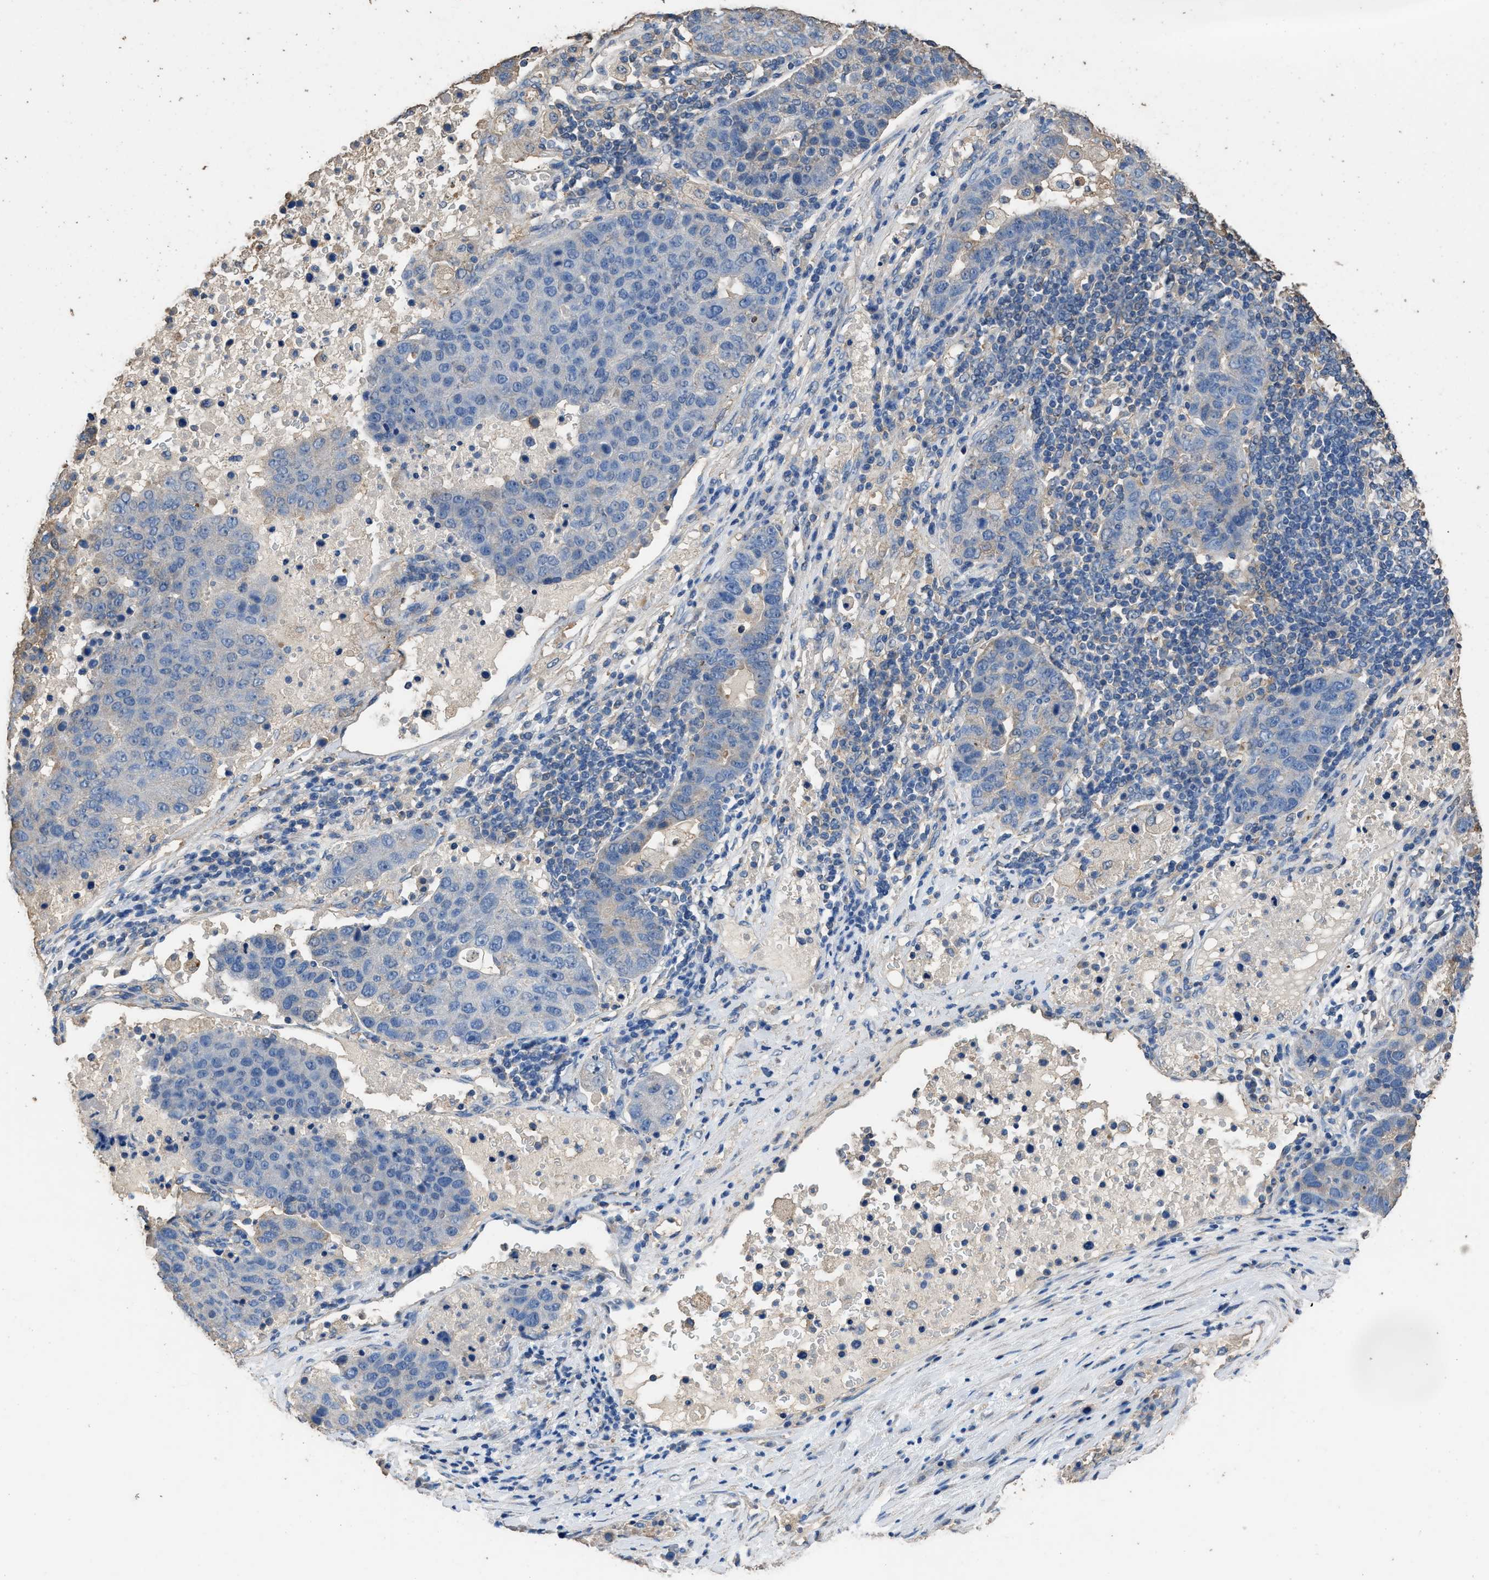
{"staining": {"intensity": "negative", "quantity": "none", "location": "none"}, "tissue": "pancreatic cancer", "cell_type": "Tumor cells", "image_type": "cancer", "snomed": [{"axis": "morphology", "description": "Adenocarcinoma, NOS"}, {"axis": "topography", "description": "Pancreas"}], "caption": "Tumor cells show no significant expression in pancreatic cancer (adenocarcinoma).", "gene": "ITSN1", "patient": {"sex": "female", "age": 61}}